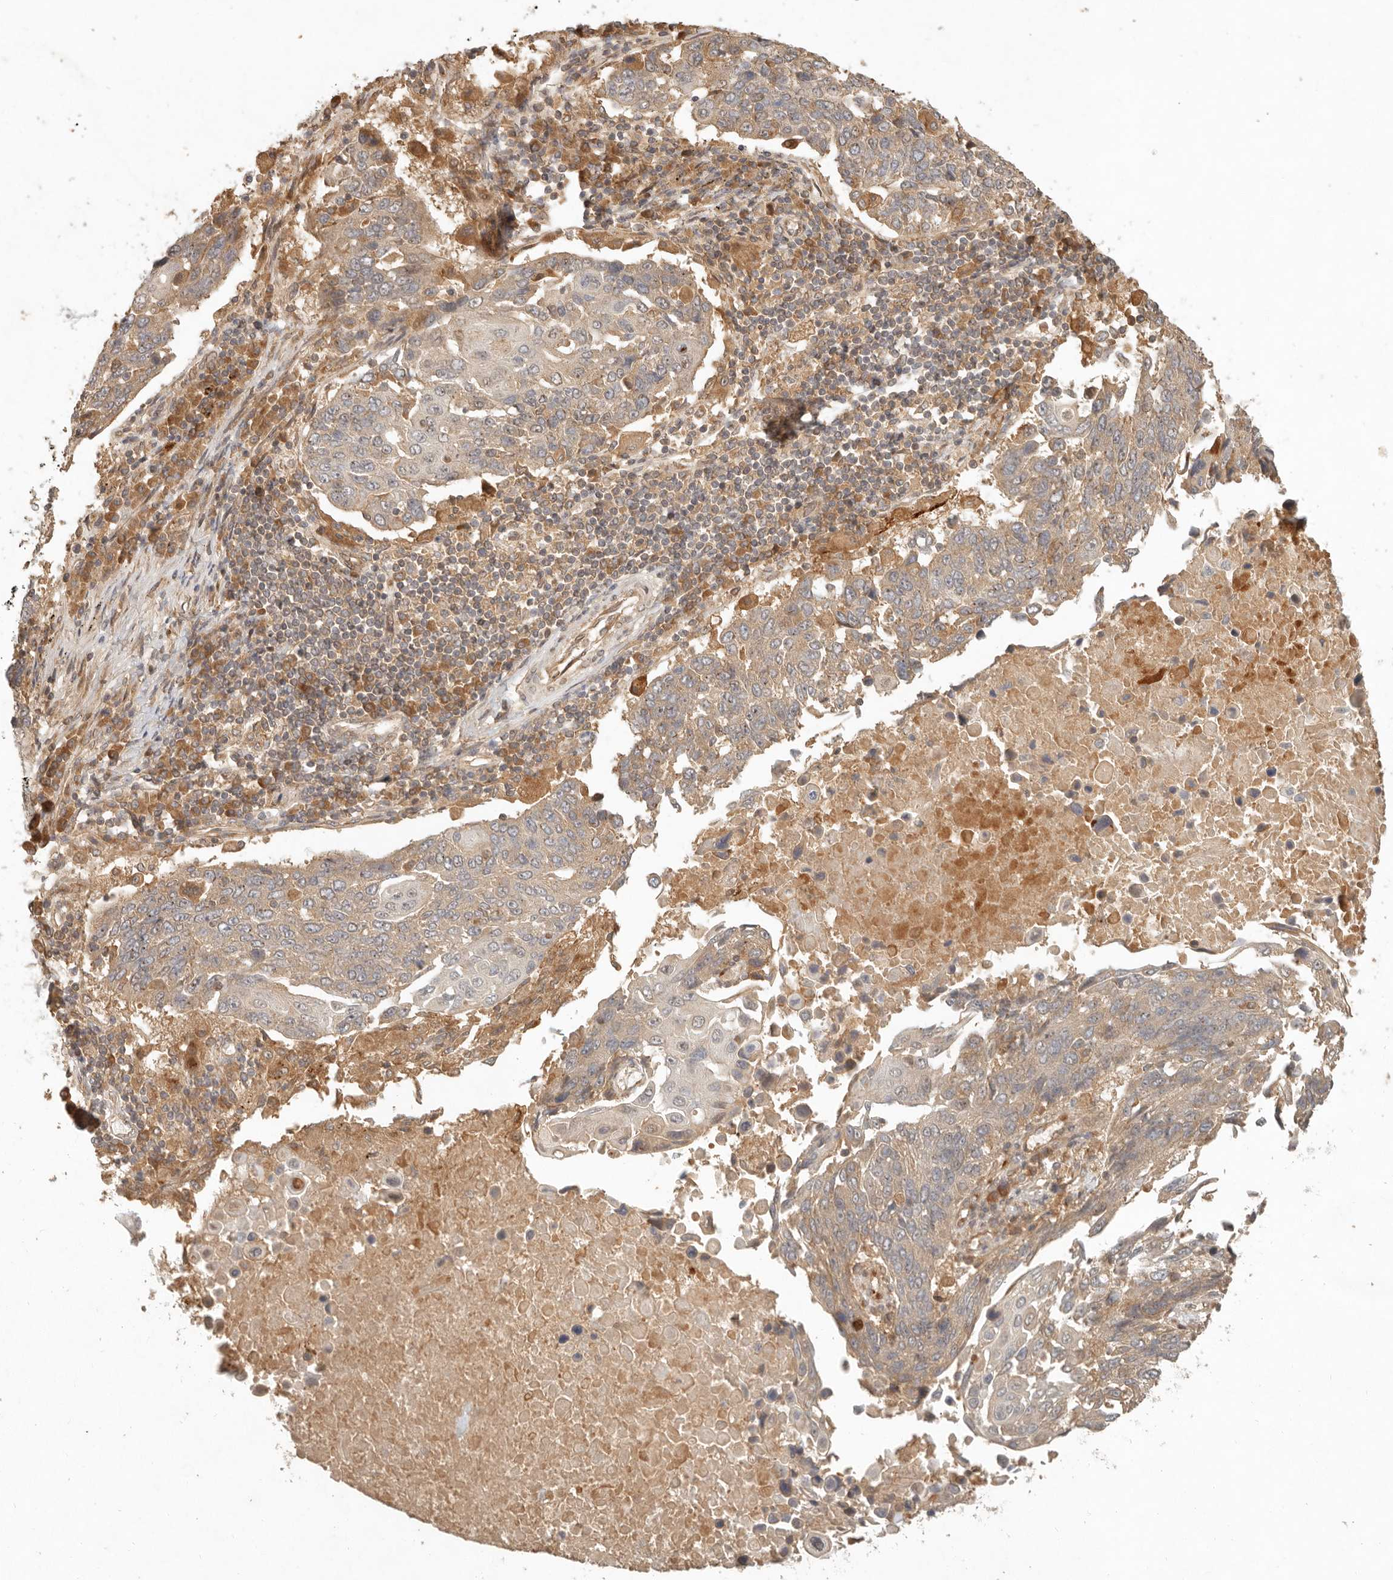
{"staining": {"intensity": "weak", "quantity": ">75%", "location": "cytoplasmic/membranous"}, "tissue": "lung cancer", "cell_type": "Tumor cells", "image_type": "cancer", "snomed": [{"axis": "morphology", "description": "Squamous cell carcinoma, NOS"}, {"axis": "topography", "description": "Lung"}], "caption": "Immunohistochemical staining of human lung squamous cell carcinoma shows low levels of weak cytoplasmic/membranous positivity in about >75% of tumor cells.", "gene": "ANKRD61", "patient": {"sex": "male", "age": 66}}